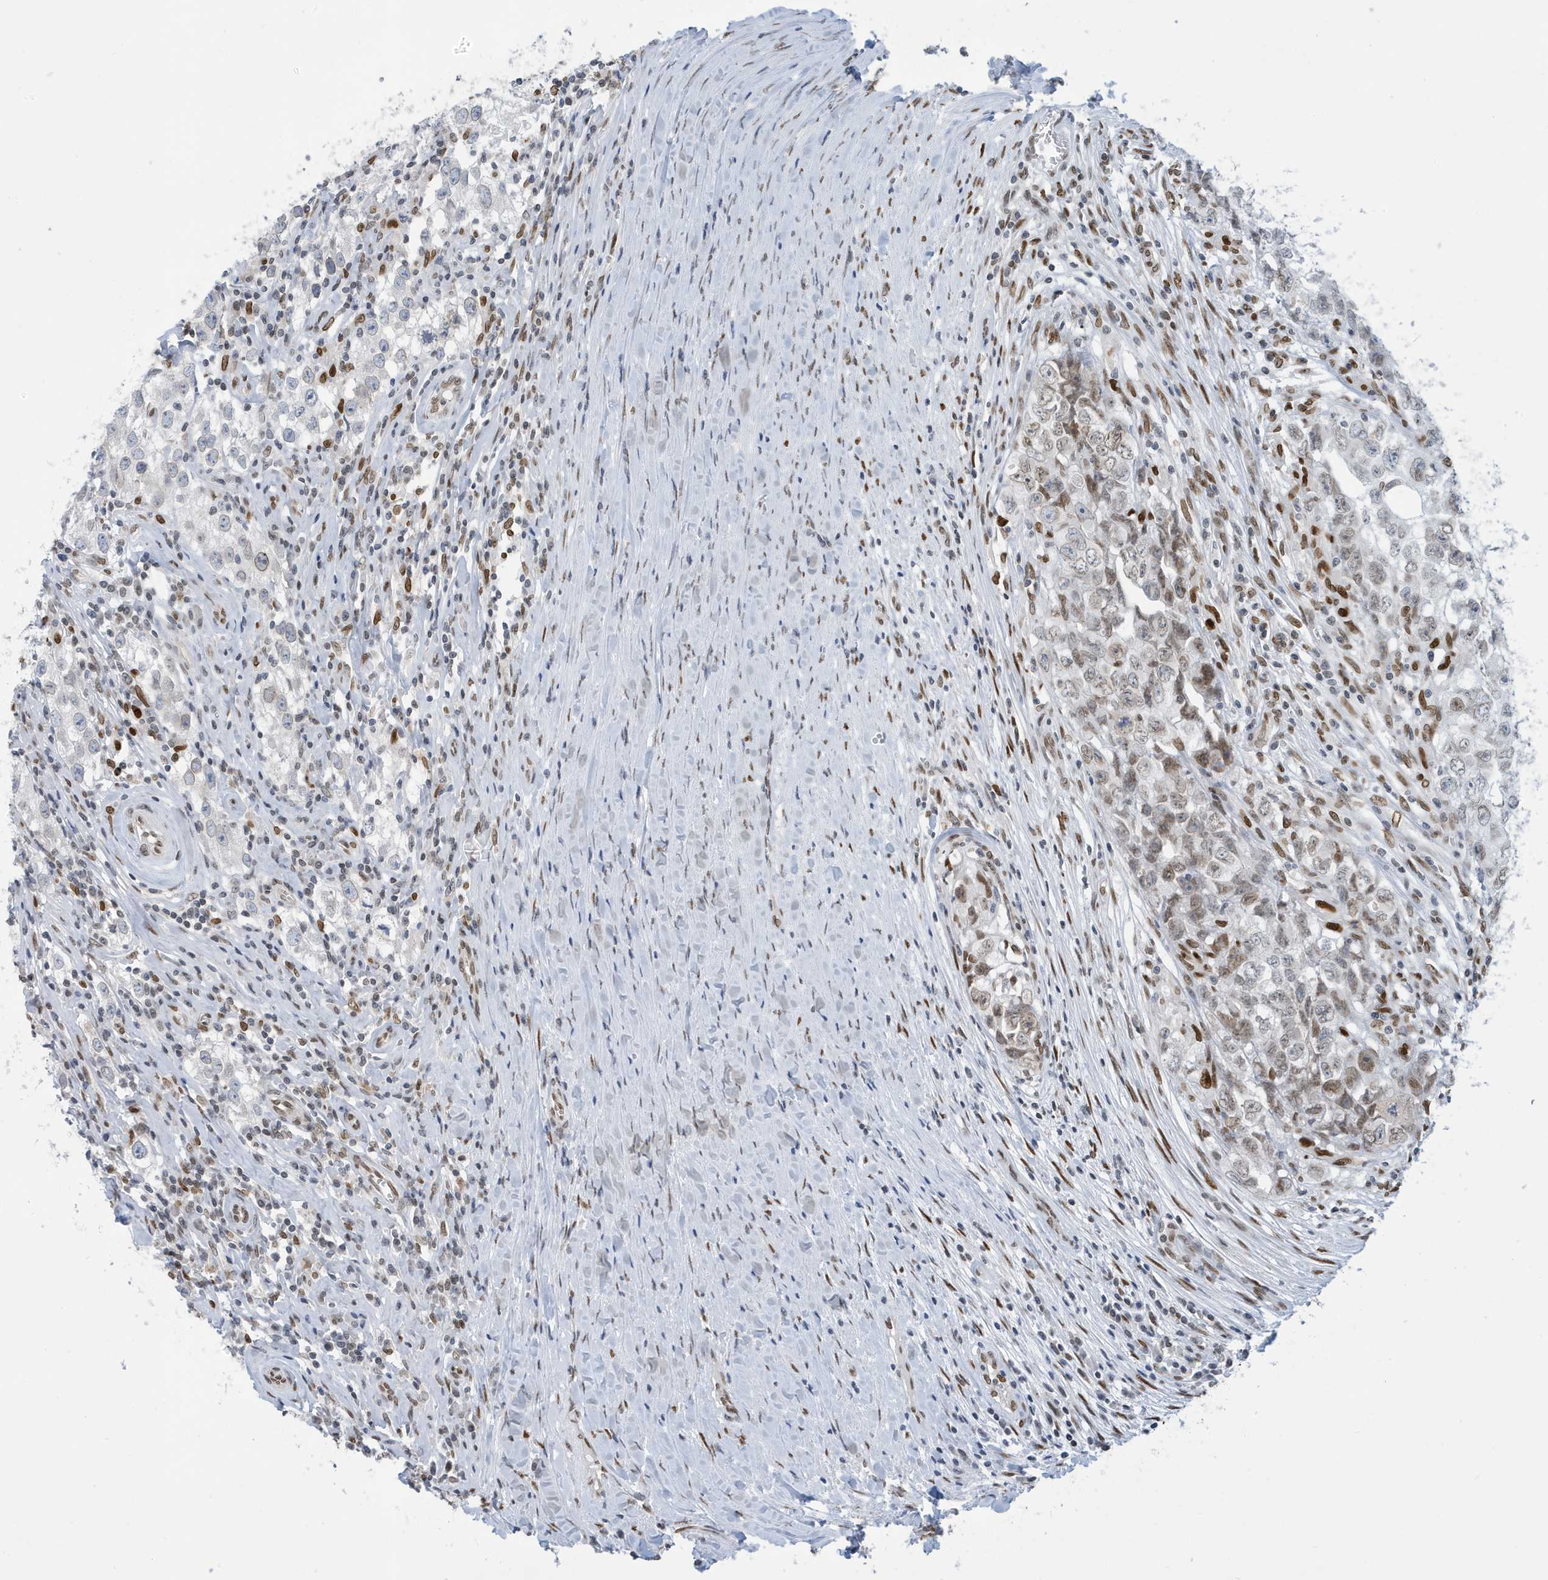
{"staining": {"intensity": "moderate", "quantity": "25%-75%", "location": "cytoplasmic/membranous,nuclear"}, "tissue": "testis cancer", "cell_type": "Tumor cells", "image_type": "cancer", "snomed": [{"axis": "morphology", "description": "Seminoma, NOS"}, {"axis": "morphology", "description": "Carcinoma, Embryonal, NOS"}, {"axis": "topography", "description": "Testis"}], "caption": "Immunohistochemistry (IHC) photomicrograph of human testis seminoma stained for a protein (brown), which exhibits medium levels of moderate cytoplasmic/membranous and nuclear staining in approximately 25%-75% of tumor cells.", "gene": "PCYT1A", "patient": {"sex": "male", "age": 43}}